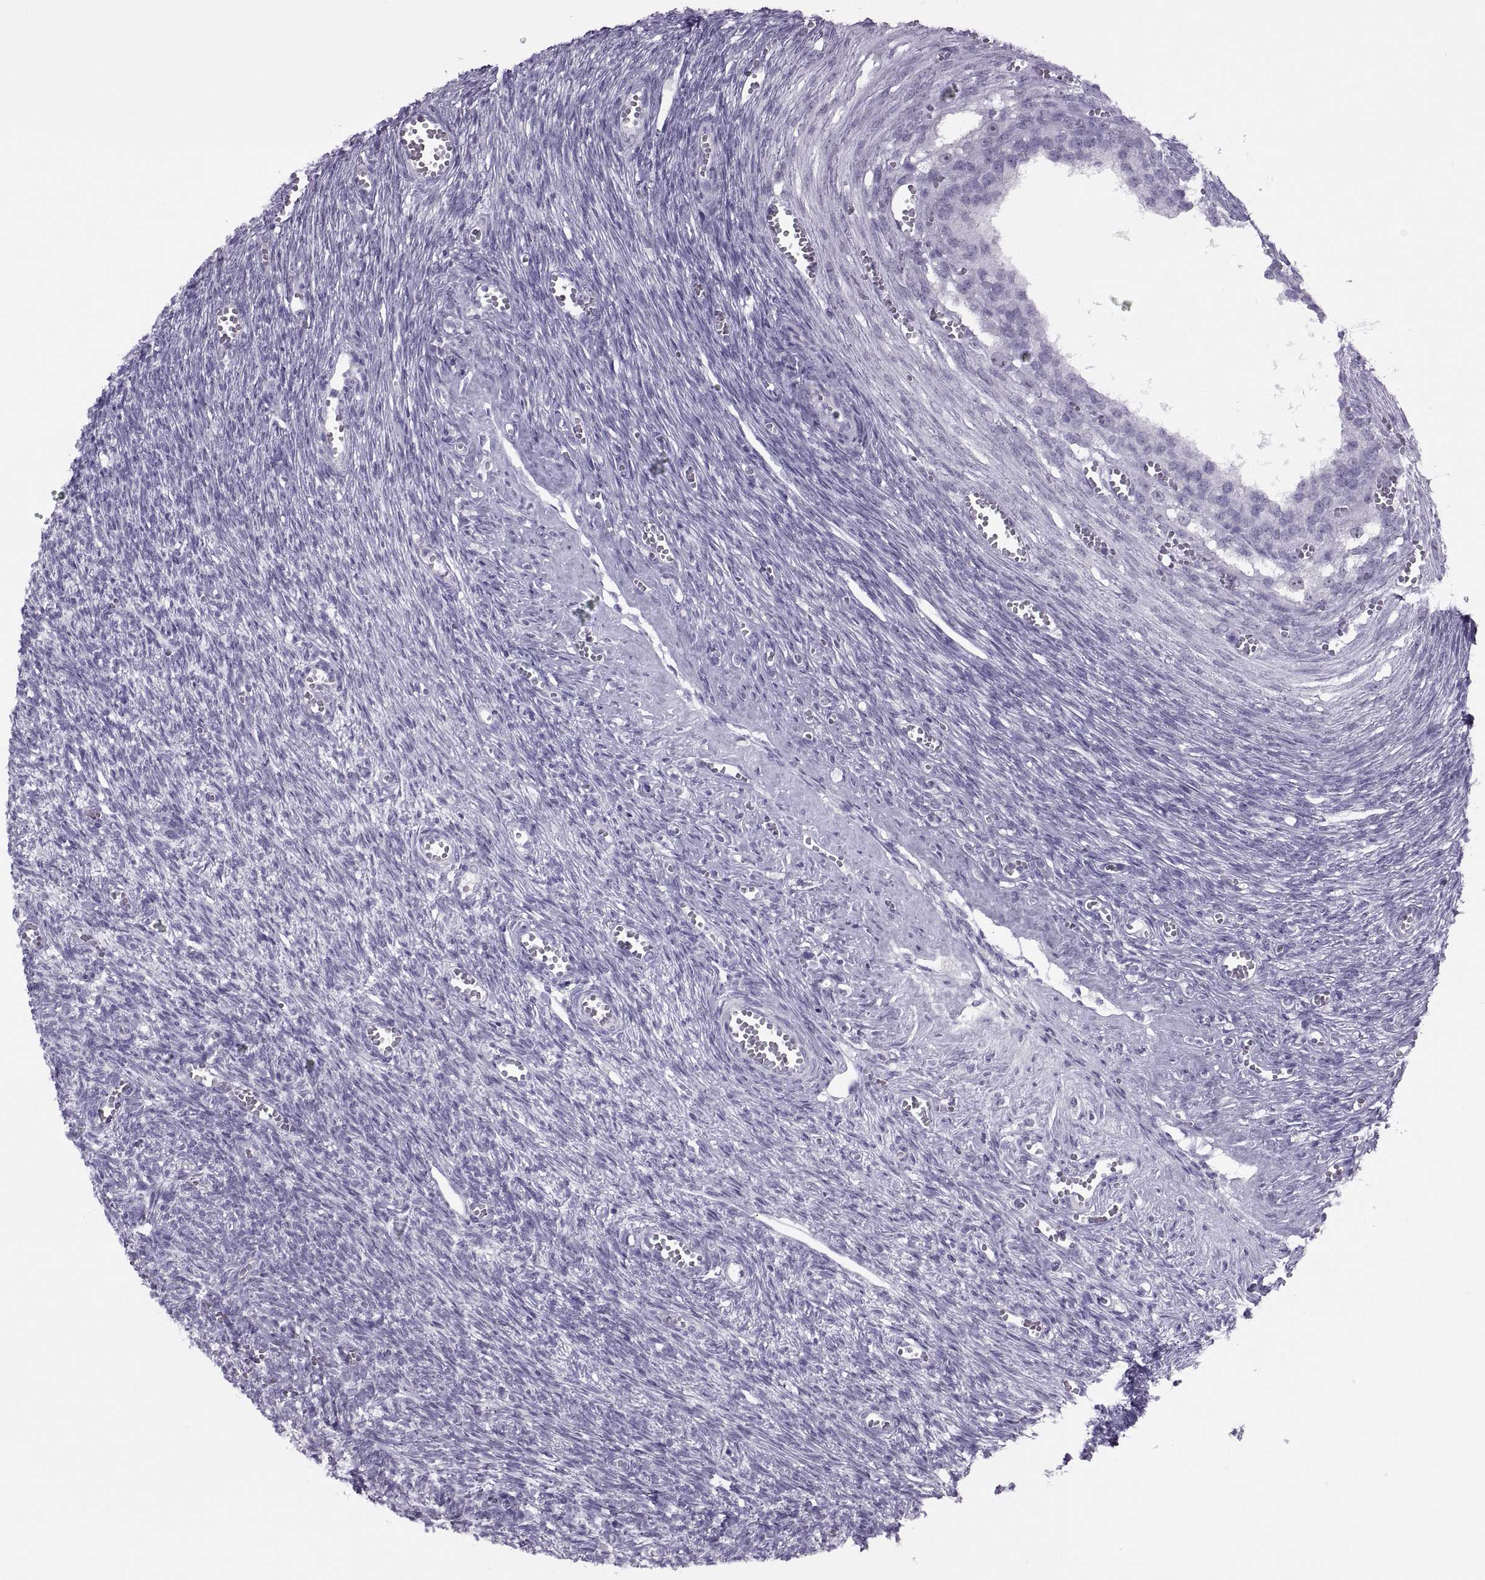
{"staining": {"intensity": "negative", "quantity": "none", "location": "none"}, "tissue": "ovary", "cell_type": "Follicle cells", "image_type": "normal", "snomed": [{"axis": "morphology", "description": "Normal tissue, NOS"}, {"axis": "topography", "description": "Ovary"}], "caption": "High magnification brightfield microscopy of unremarkable ovary stained with DAB (brown) and counterstained with hematoxylin (blue): follicle cells show no significant positivity.", "gene": "FAM24A", "patient": {"sex": "female", "age": 43}}